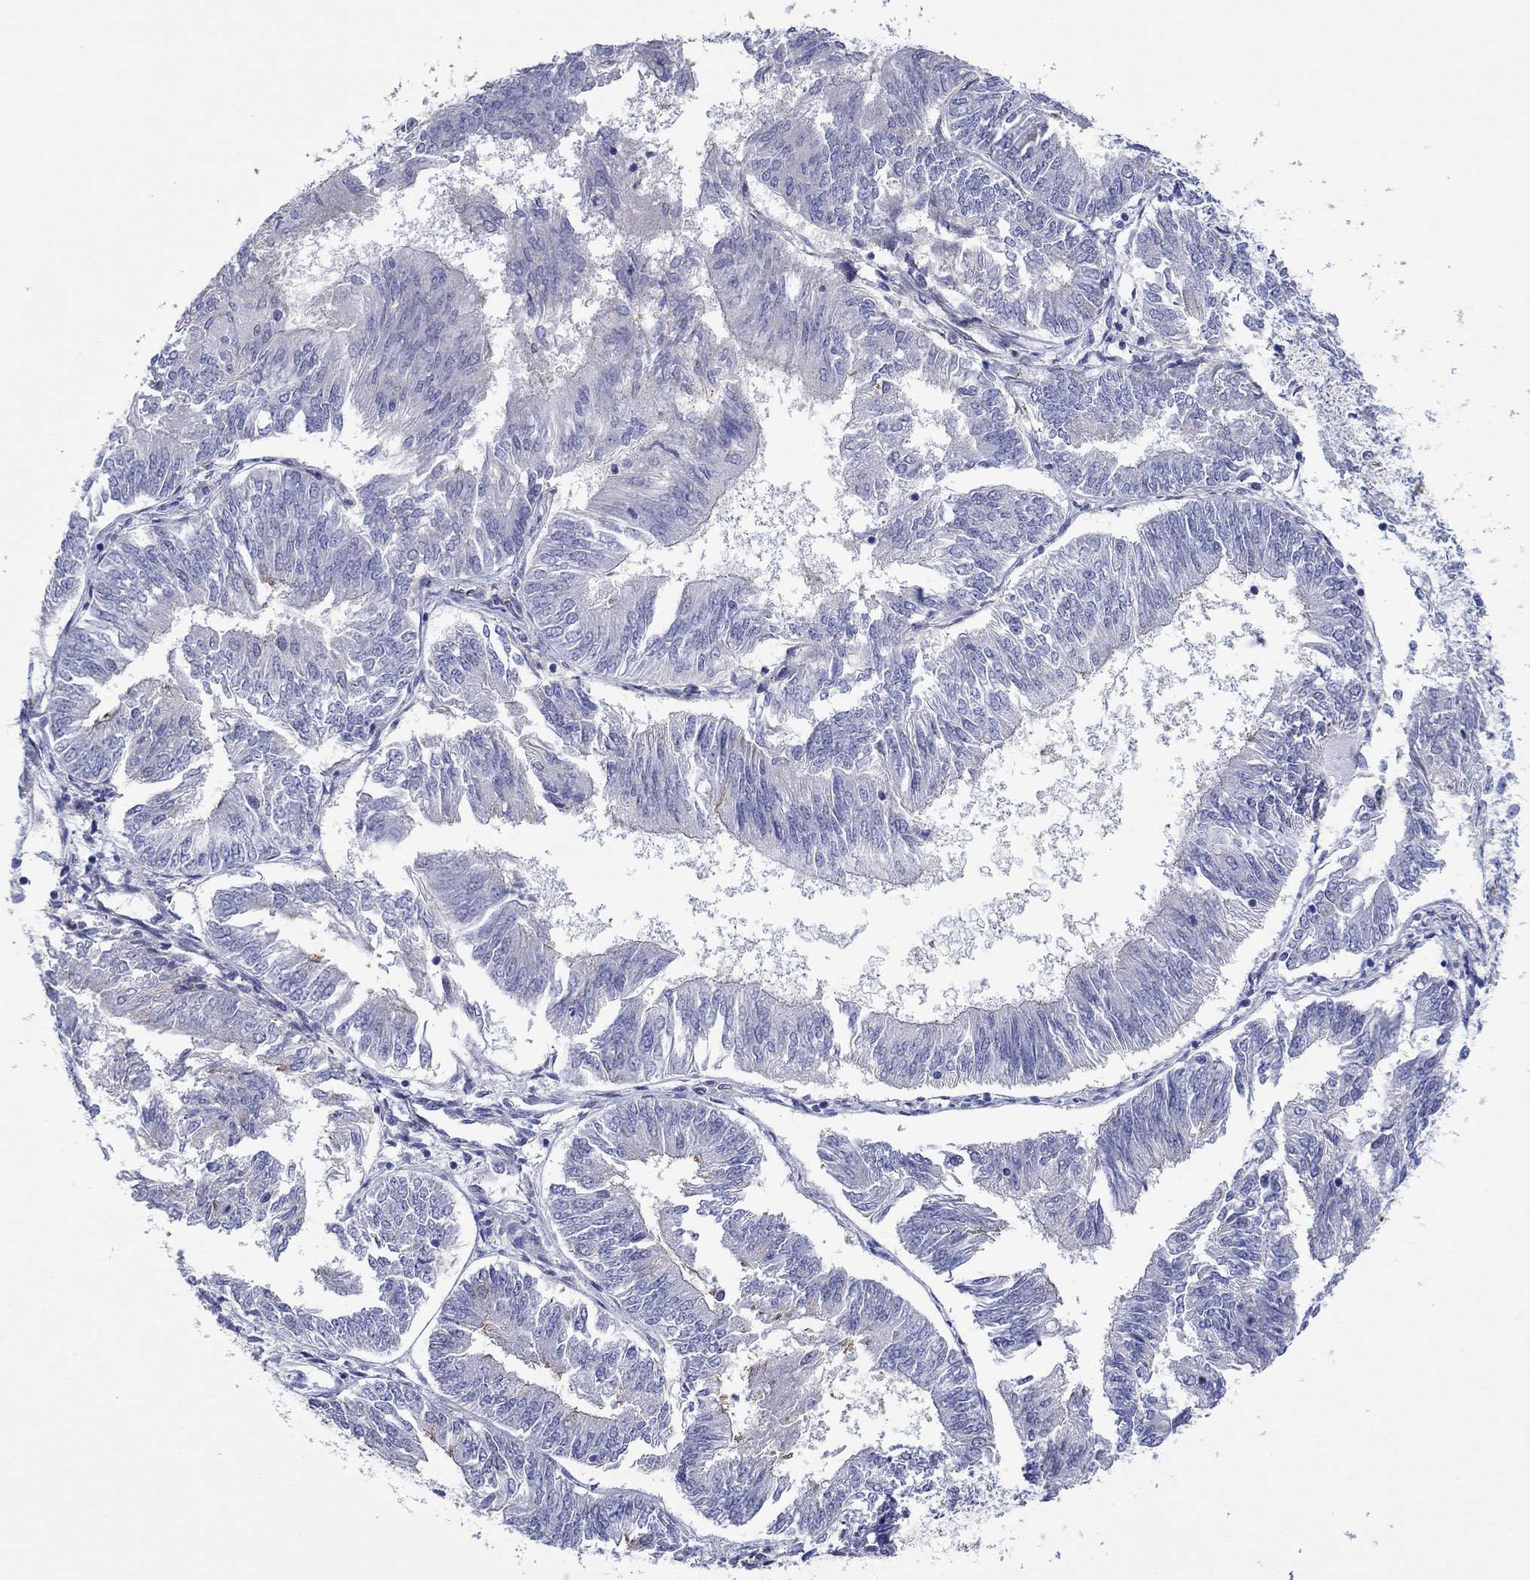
{"staining": {"intensity": "negative", "quantity": "none", "location": "none"}, "tissue": "endometrial cancer", "cell_type": "Tumor cells", "image_type": "cancer", "snomed": [{"axis": "morphology", "description": "Adenocarcinoma, NOS"}, {"axis": "topography", "description": "Endometrium"}], "caption": "Image shows no protein staining in tumor cells of endometrial cancer (adenocarcinoma) tissue.", "gene": "TPRN", "patient": {"sex": "female", "age": 58}}